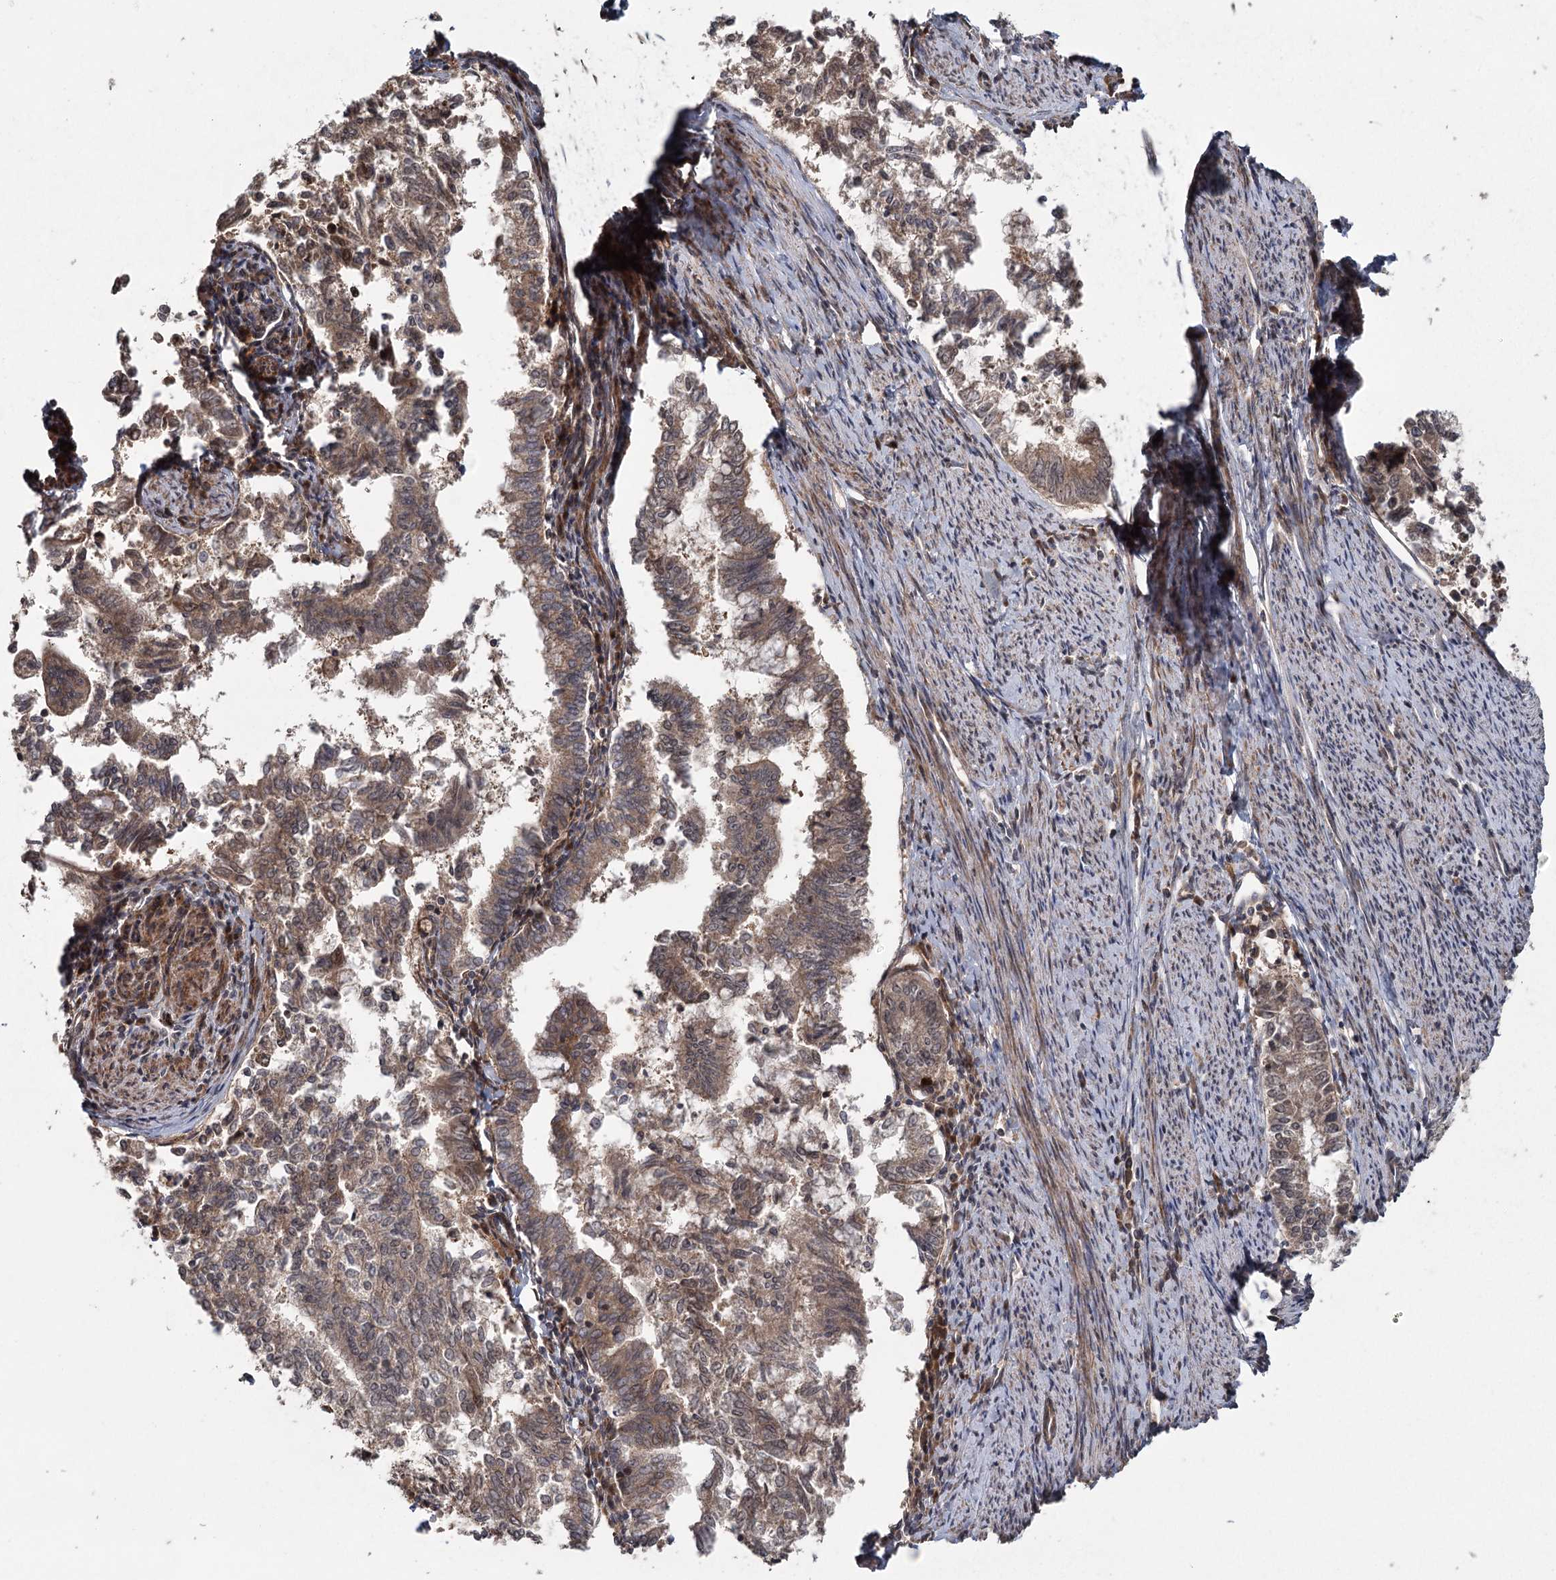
{"staining": {"intensity": "moderate", "quantity": ">75%", "location": "cytoplasmic/membranous"}, "tissue": "endometrial cancer", "cell_type": "Tumor cells", "image_type": "cancer", "snomed": [{"axis": "morphology", "description": "Adenocarcinoma, NOS"}, {"axis": "topography", "description": "Endometrium"}], "caption": "Endometrial cancer stained for a protein (brown) displays moderate cytoplasmic/membranous positive positivity in about >75% of tumor cells.", "gene": "RAPGEF6", "patient": {"sex": "female", "age": 79}}